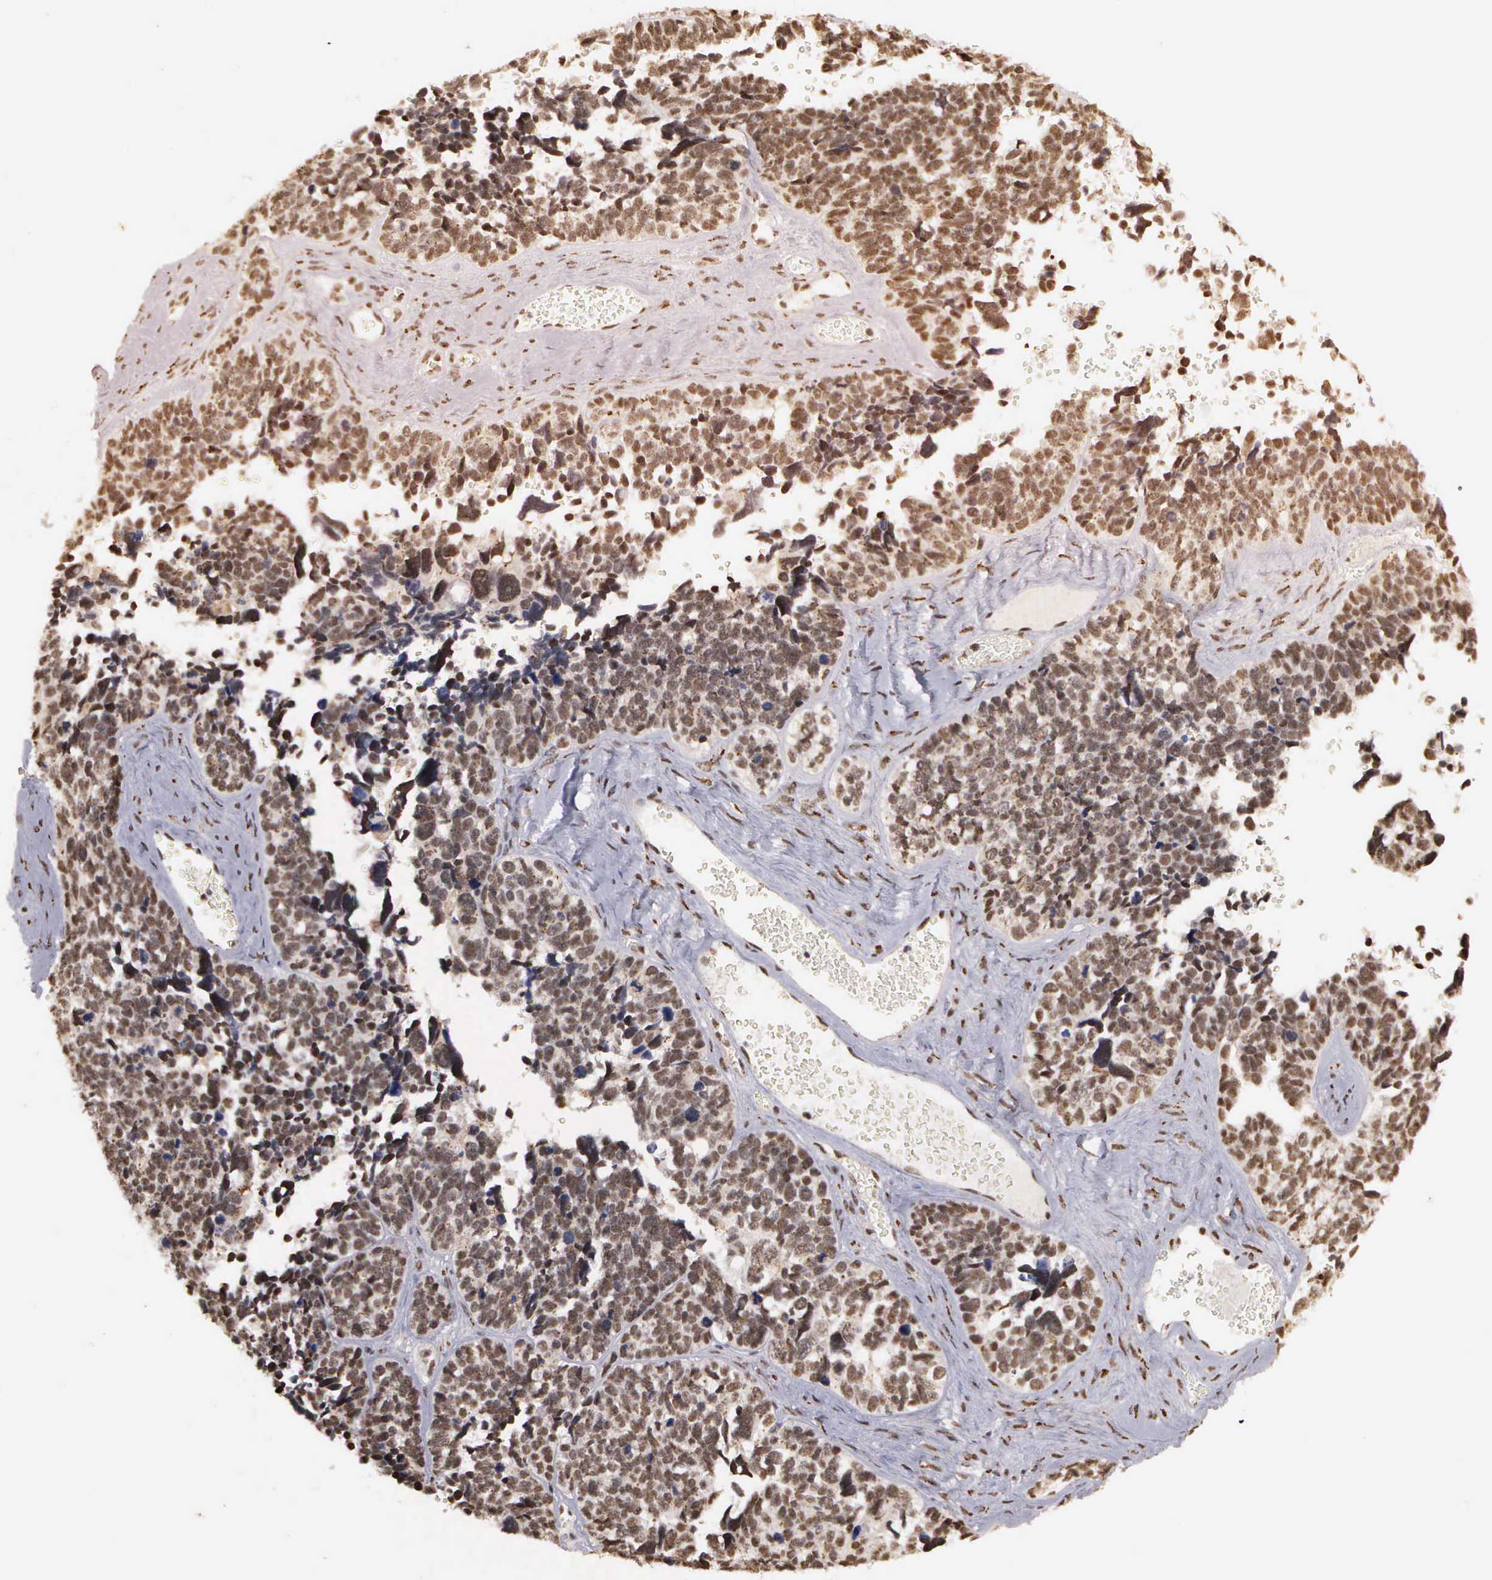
{"staining": {"intensity": "strong", "quantity": ">75%", "location": "cytoplasmic/membranous,nuclear"}, "tissue": "ovarian cancer", "cell_type": "Tumor cells", "image_type": "cancer", "snomed": [{"axis": "morphology", "description": "Cystadenocarcinoma, serous, NOS"}, {"axis": "topography", "description": "Ovary"}], "caption": "Strong cytoplasmic/membranous and nuclear expression is seen in approximately >75% of tumor cells in ovarian serous cystadenocarcinoma. The staining was performed using DAB to visualize the protein expression in brown, while the nuclei were stained in blue with hematoxylin (Magnification: 20x).", "gene": "GTF2A1", "patient": {"sex": "female", "age": 77}}